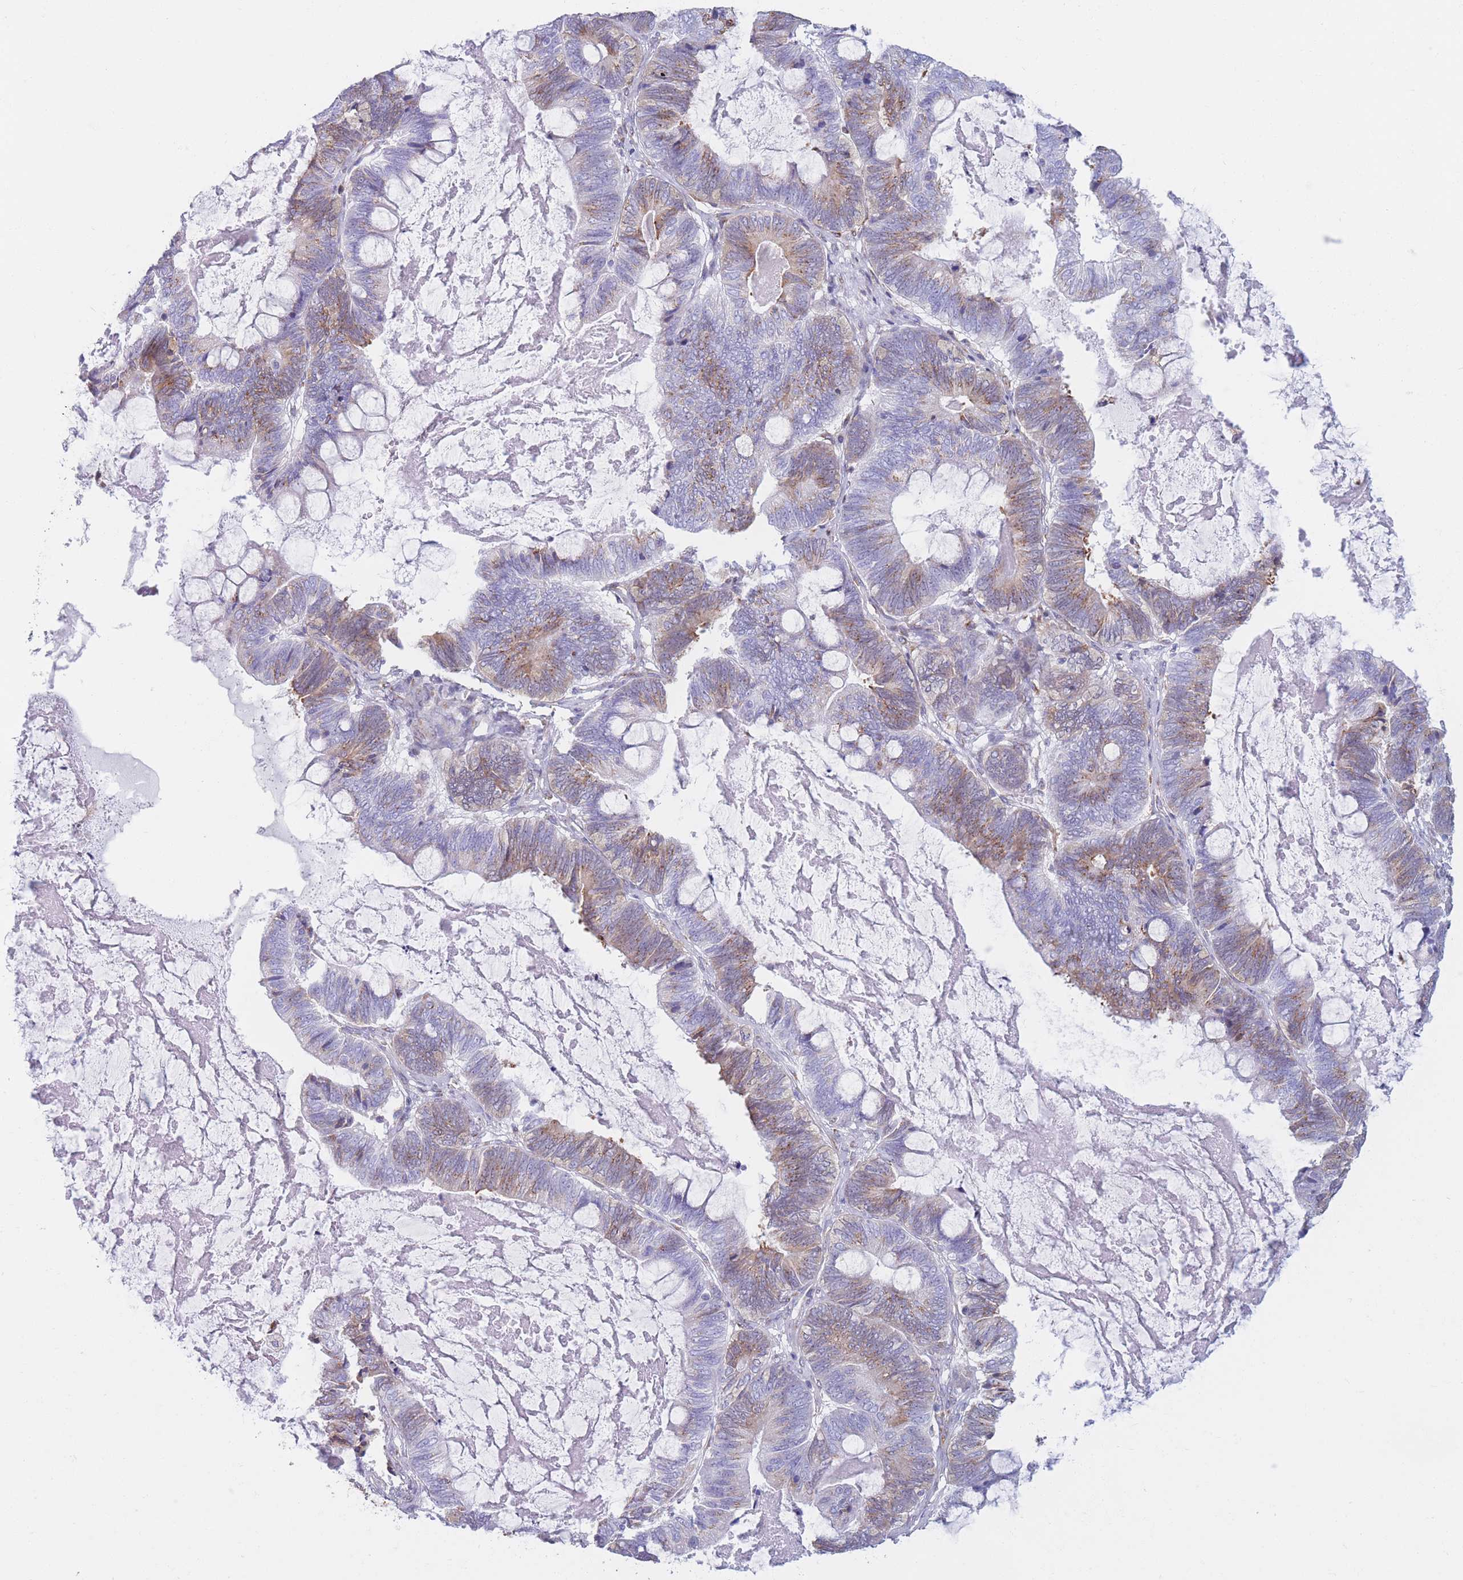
{"staining": {"intensity": "moderate", "quantity": "25%-75%", "location": "cytoplasmic/membranous"}, "tissue": "ovarian cancer", "cell_type": "Tumor cells", "image_type": "cancer", "snomed": [{"axis": "morphology", "description": "Cystadenocarcinoma, mucinous, NOS"}, {"axis": "topography", "description": "Ovary"}], "caption": "This is a micrograph of immunohistochemistry (IHC) staining of ovarian cancer (mucinous cystadenocarcinoma), which shows moderate staining in the cytoplasmic/membranous of tumor cells.", "gene": "MRPL30", "patient": {"sex": "female", "age": 61}}